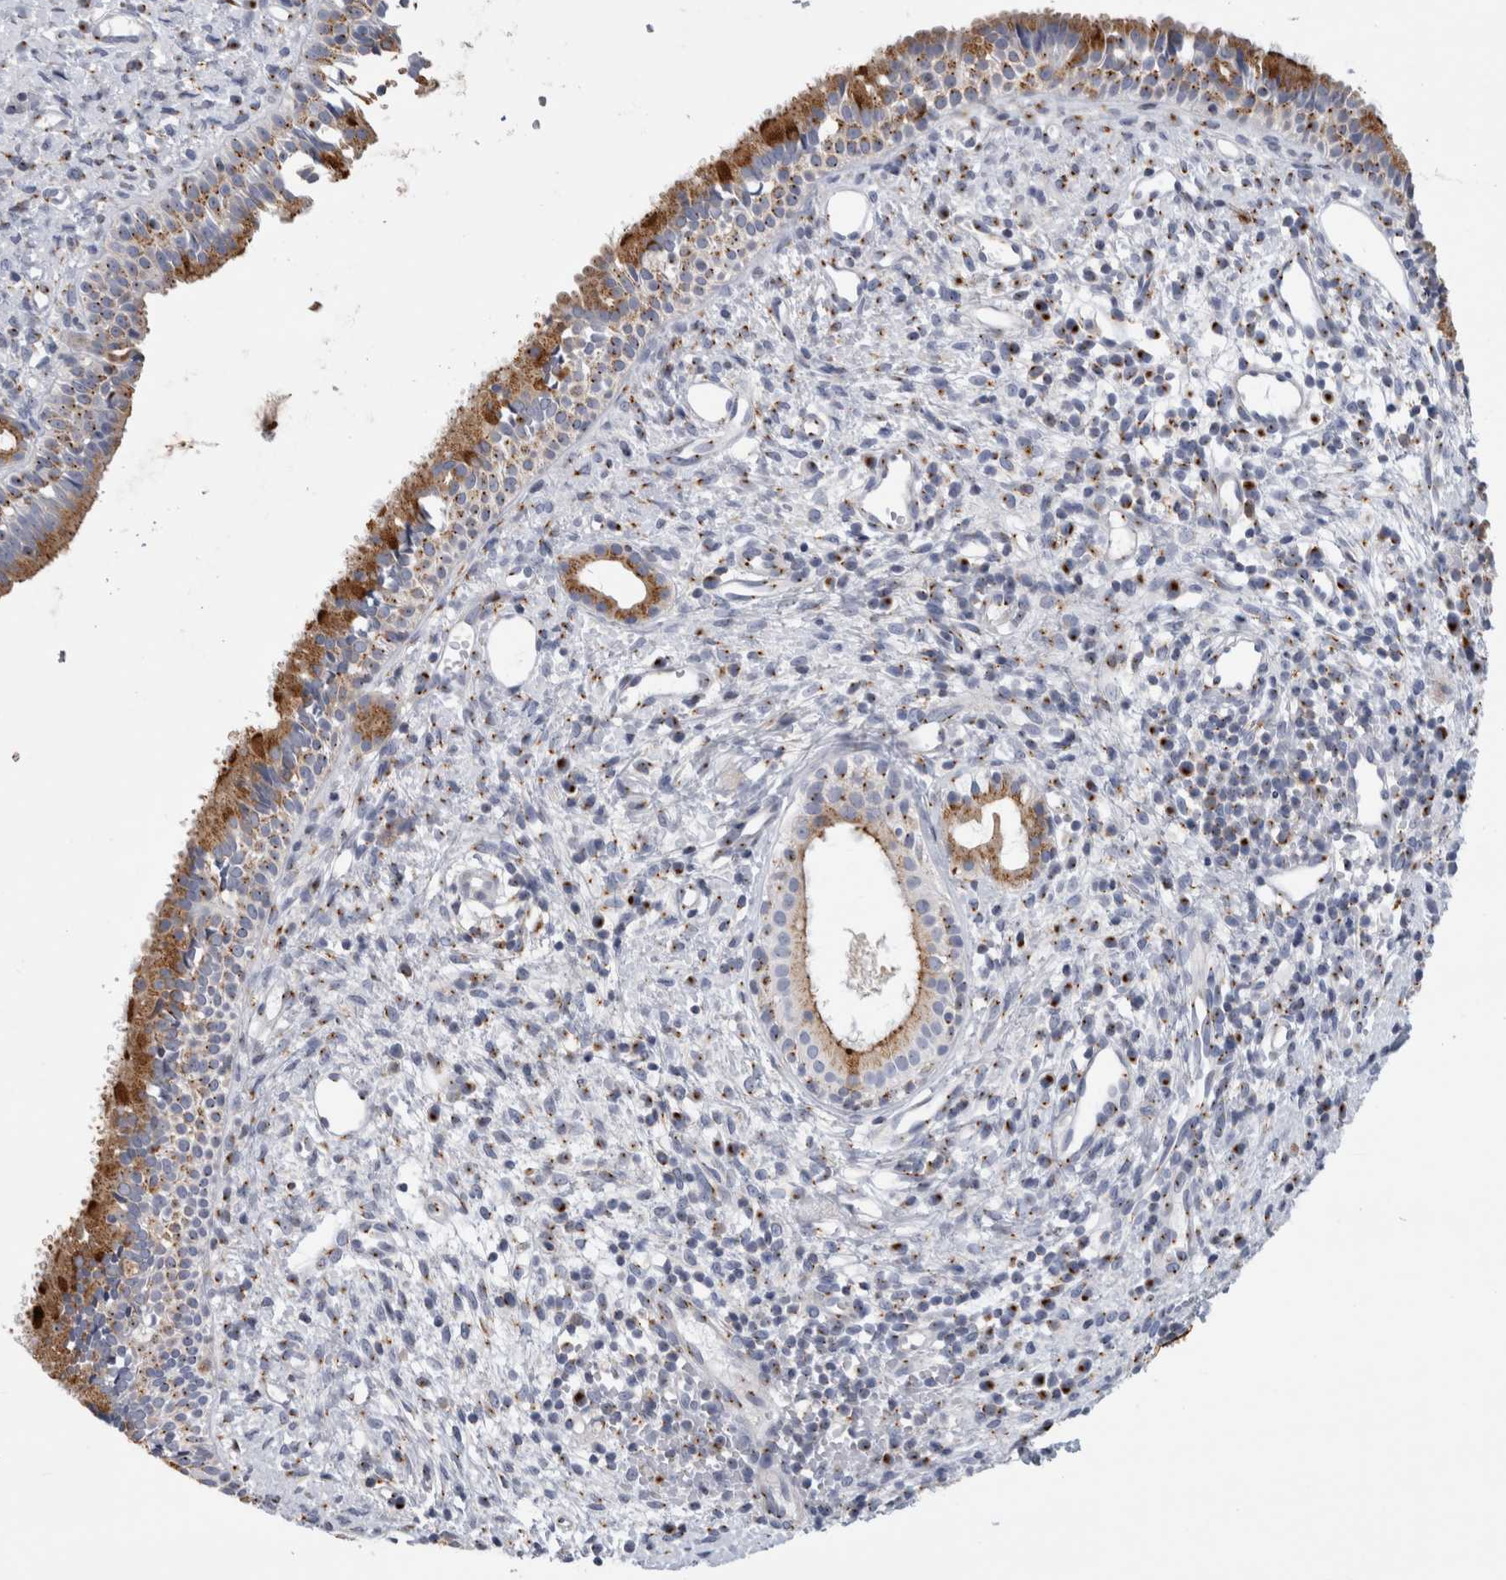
{"staining": {"intensity": "moderate", "quantity": ">75%", "location": "cytoplasmic/membranous"}, "tissue": "nasopharynx", "cell_type": "Respiratory epithelial cells", "image_type": "normal", "snomed": [{"axis": "morphology", "description": "Normal tissue, NOS"}, {"axis": "topography", "description": "Nasopharynx"}], "caption": "An immunohistochemistry histopathology image of unremarkable tissue is shown. Protein staining in brown highlights moderate cytoplasmic/membranous positivity in nasopharynx within respiratory epithelial cells. (DAB (3,3'-diaminobenzidine) IHC with brightfield microscopy, high magnification).", "gene": "AKAP9", "patient": {"sex": "male", "age": 22}}